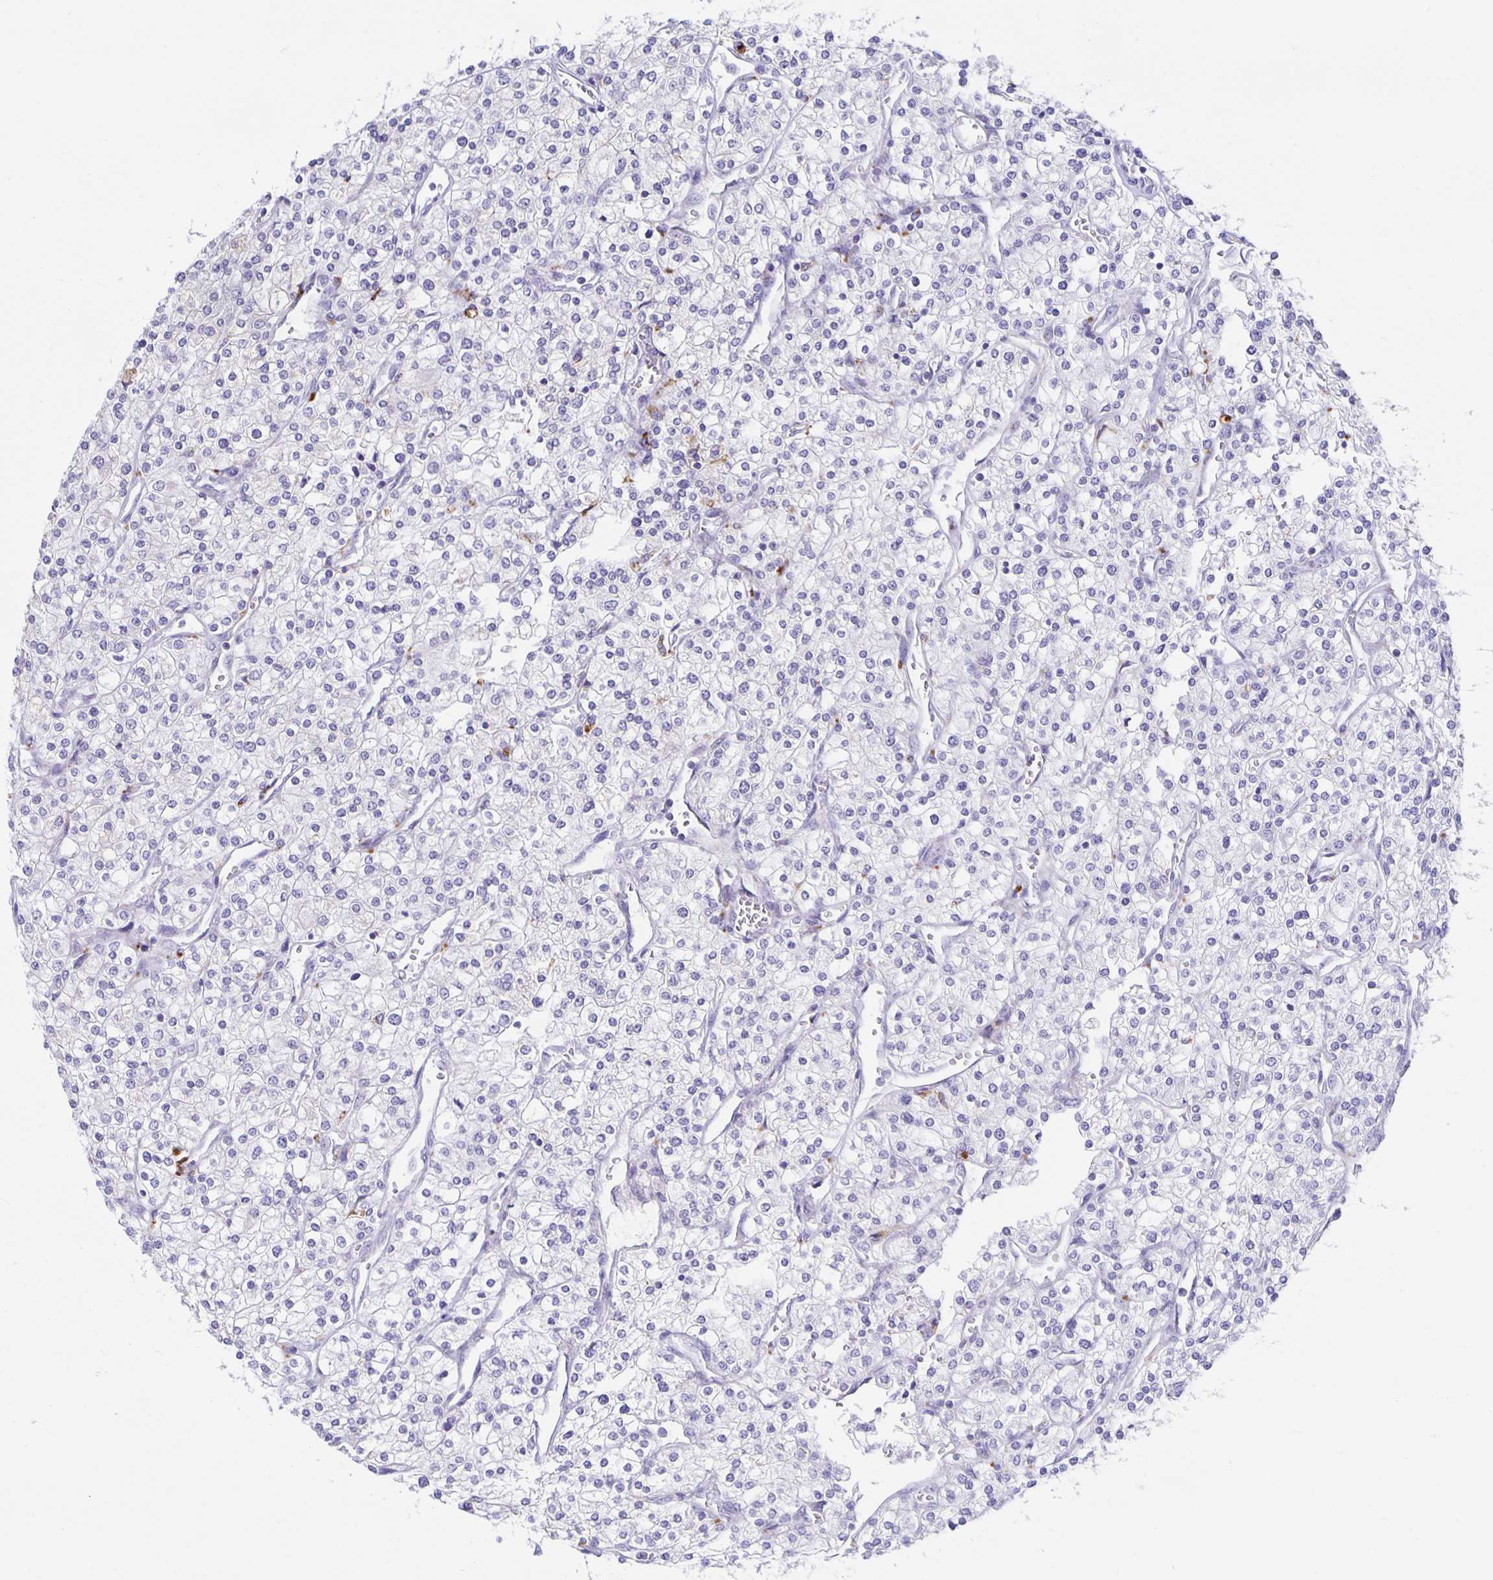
{"staining": {"intensity": "negative", "quantity": "none", "location": "none"}, "tissue": "renal cancer", "cell_type": "Tumor cells", "image_type": "cancer", "snomed": [{"axis": "morphology", "description": "Adenocarcinoma, NOS"}, {"axis": "topography", "description": "Kidney"}], "caption": "The immunohistochemistry (IHC) micrograph has no significant staining in tumor cells of renal adenocarcinoma tissue.", "gene": "LIPA", "patient": {"sex": "male", "age": 80}}